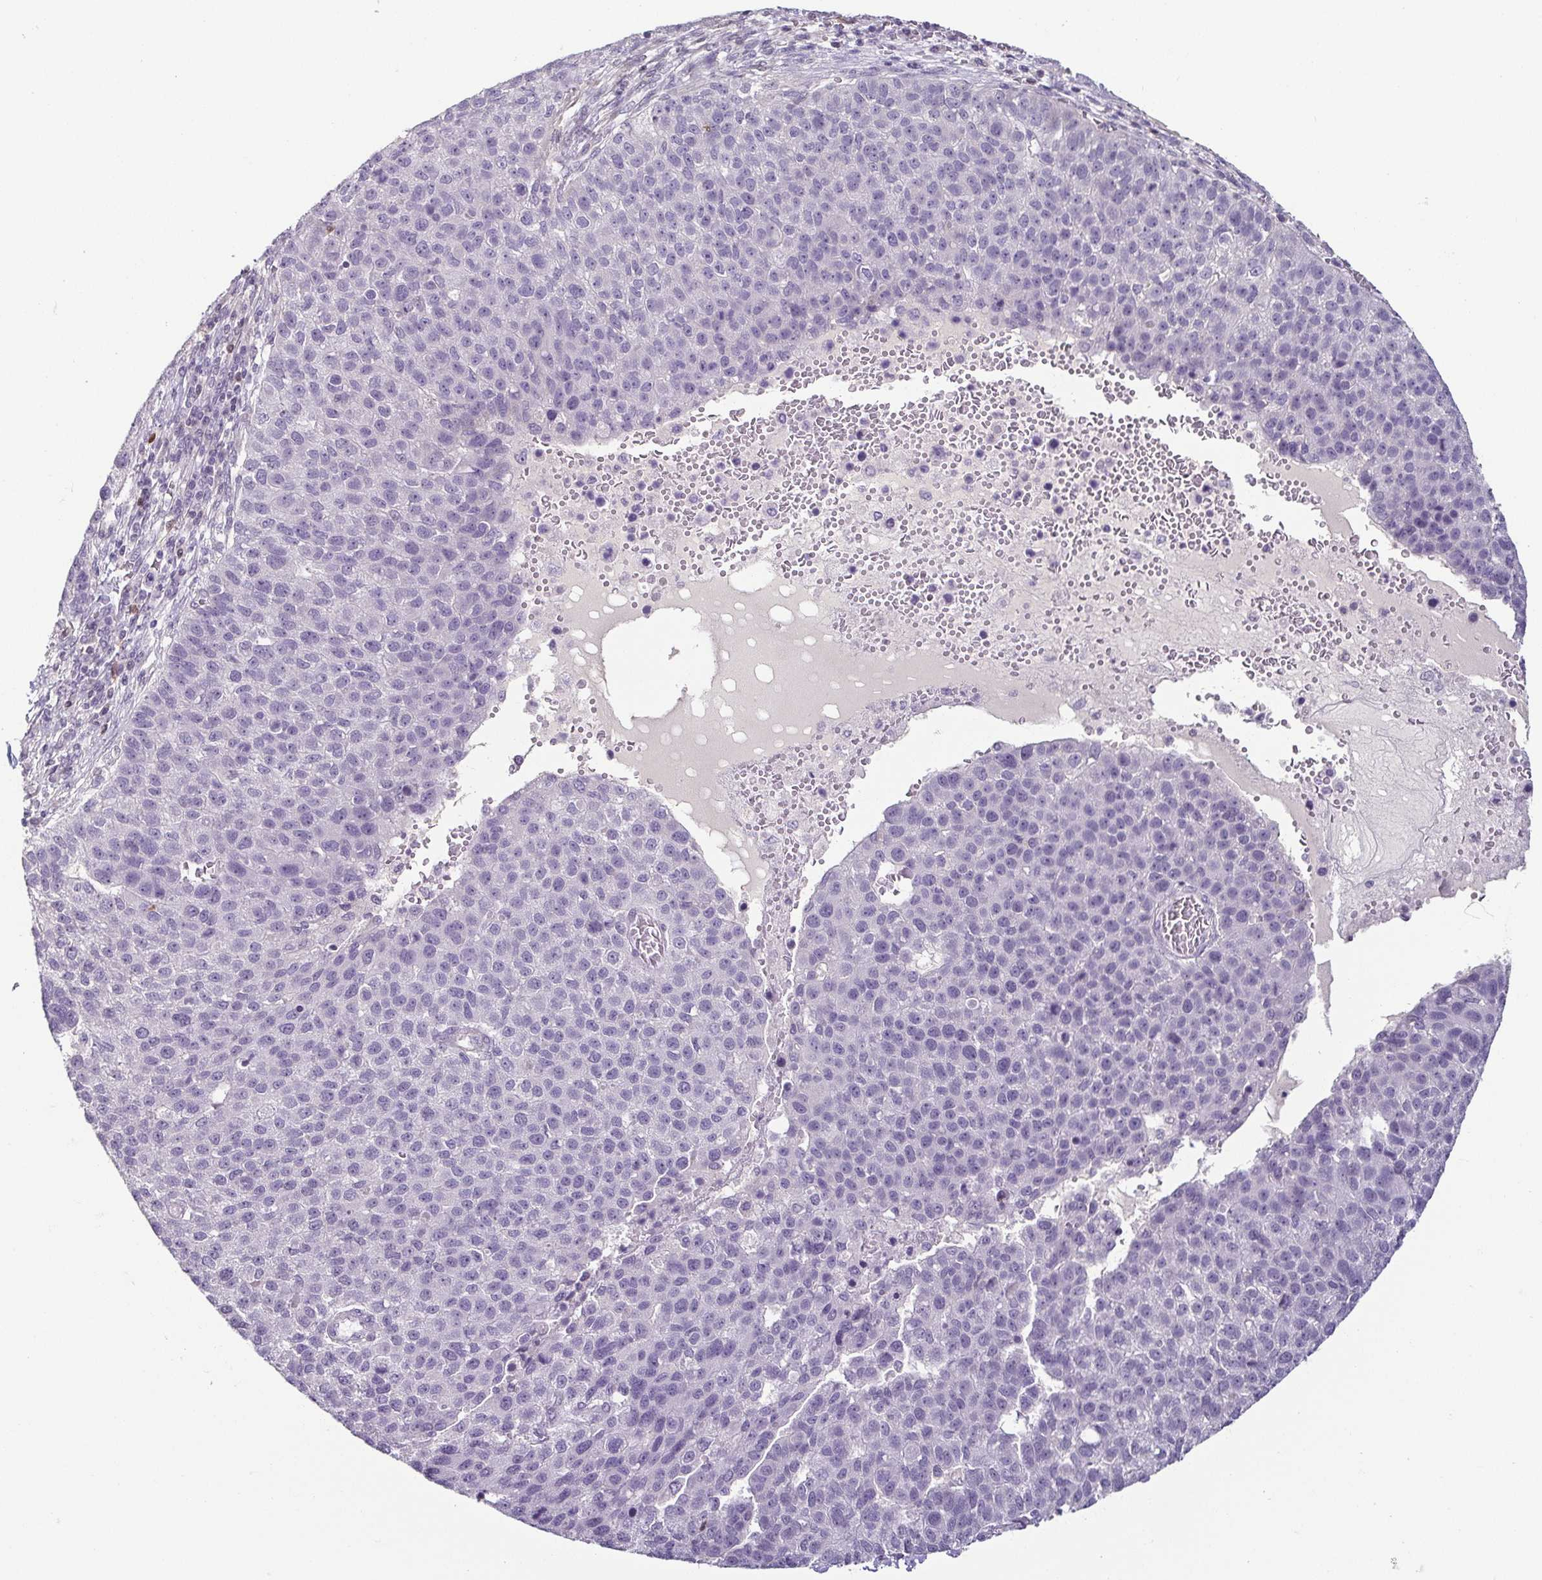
{"staining": {"intensity": "negative", "quantity": "none", "location": "none"}, "tissue": "pancreatic cancer", "cell_type": "Tumor cells", "image_type": "cancer", "snomed": [{"axis": "morphology", "description": "Adenocarcinoma, NOS"}, {"axis": "topography", "description": "Pancreas"}], "caption": "A high-resolution photomicrograph shows immunohistochemistry (IHC) staining of pancreatic adenocarcinoma, which exhibits no significant positivity in tumor cells. The staining was performed using DAB (3,3'-diaminobenzidine) to visualize the protein expression in brown, while the nuclei were stained in blue with hematoxylin (Magnification: 20x).", "gene": "HOPX", "patient": {"sex": "female", "age": 61}}